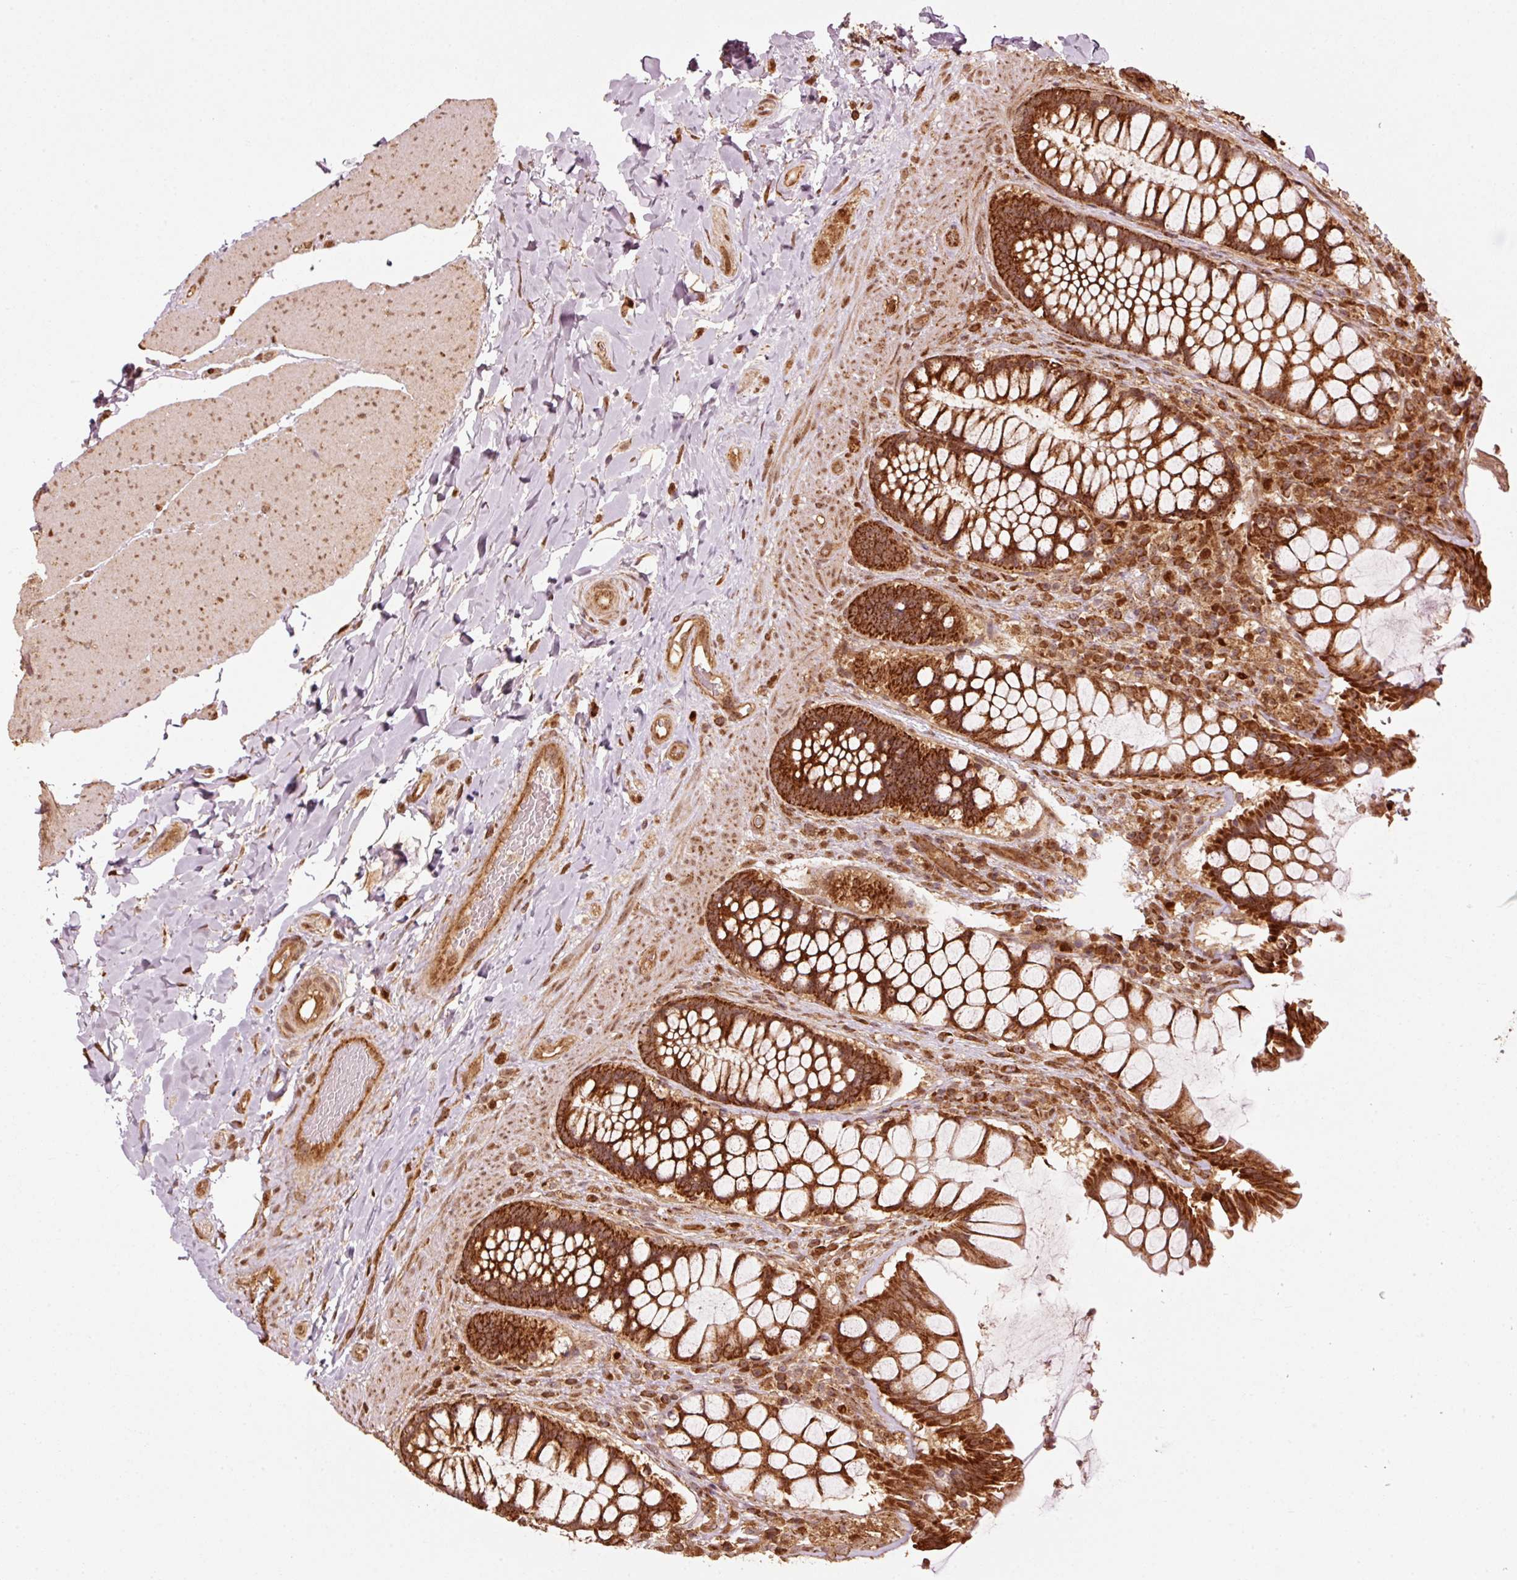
{"staining": {"intensity": "strong", "quantity": ">75%", "location": "cytoplasmic/membranous"}, "tissue": "rectum", "cell_type": "Glandular cells", "image_type": "normal", "snomed": [{"axis": "morphology", "description": "Normal tissue, NOS"}, {"axis": "topography", "description": "Rectum"}], "caption": "High-power microscopy captured an immunohistochemistry (IHC) histopathology image of normal rectum, revealing strong cytoplasmic/membranous staining in about >75% of glandular cells.", "gene": "MRPL16", "patient": {"sex": "female", "age": 58}}